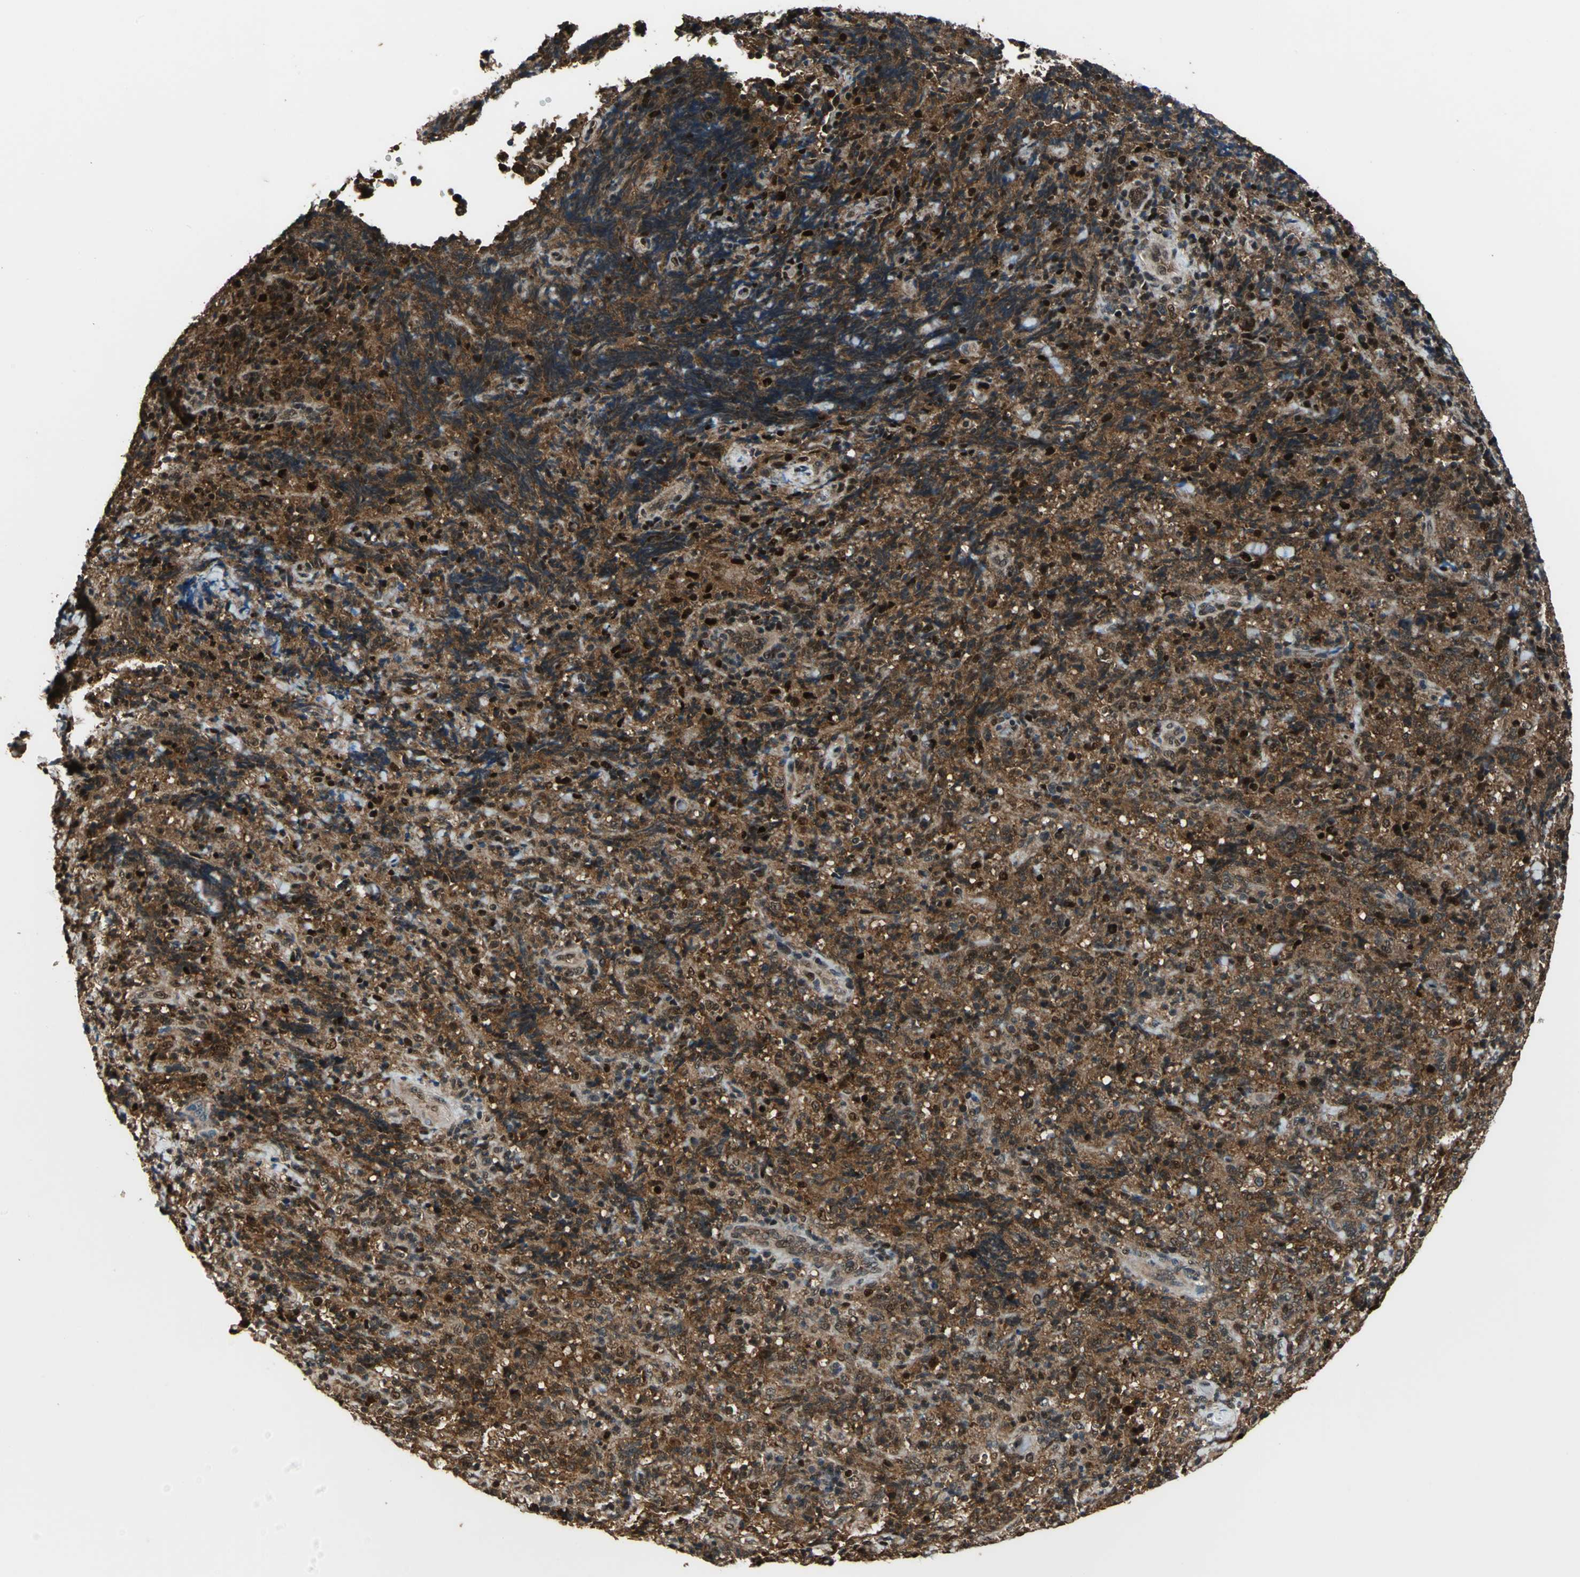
{"staining": {"intensity": "strong", "quantity": ">75%", "location": "cytoplasmic/membranous,nuclear"}, "tissue": "lymphoma", "cell_type": "Tumor cells", "image_type": "cancer", "snomed": [{"axis": "morphology", "description": "Malignant lymphoma, non-Hodgkin's type, High grade"}, {"axis": "topography", "description": "Tonsil"}], "caption": "Immunohistochemistry (IHC) staining of lymphoma, which reveals high levels of strong cytoplasmic/membranous and nuclear positivity in about >75% of tumor cells indicating strong cytoplasmic/membranous and nuclear protein positivity. The staining was performed using DAB (3,3'-diaminobenzidine) (brown) for protein detection and nuclei were counterstained in hematoxylin (blue).", "gene": "MIS18BP1", "patient": {"sex": "female", "age": 36}}